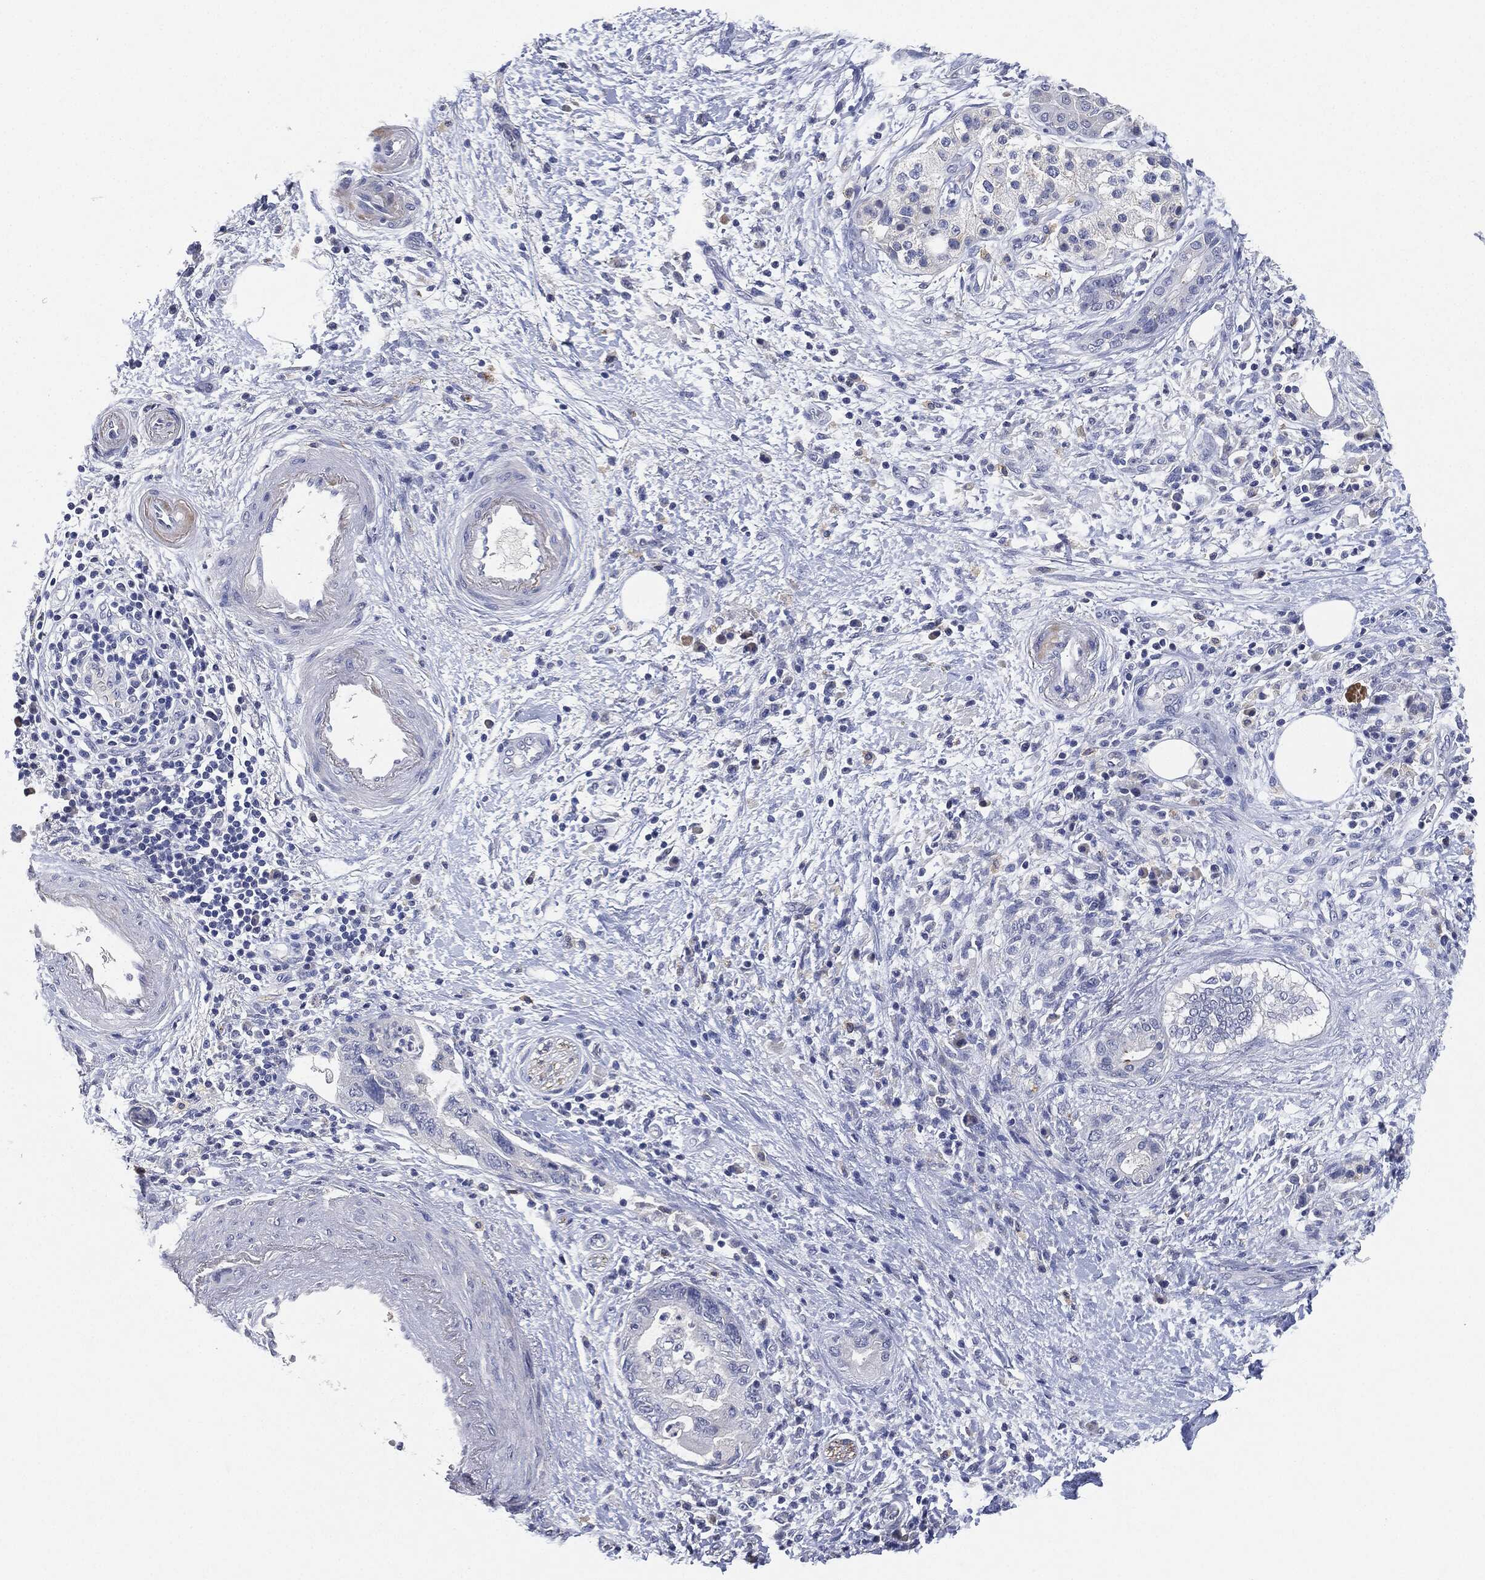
{"staining": {"intensity": "negative", "quantity": "none", "location": "none"}, "tissue": "pancreatic cancer", "cell_type": "Tumor cells", "image_type": "cancer", "snomed": [{"axis": "morphology", "description": "Adenocarcinoma, NOS"}, {"axis": "topography", "description": "Pancreas"}], "caption": "An image of human pancreatic cancer (adenocarcinoma) is negative for staining in tumor cells. (Brightfield microscopy of DAB immunohistochemistry (IHC) at high magnification).", "gene": "NTRK1", "patient": {"sex": "female", "age": 73}}